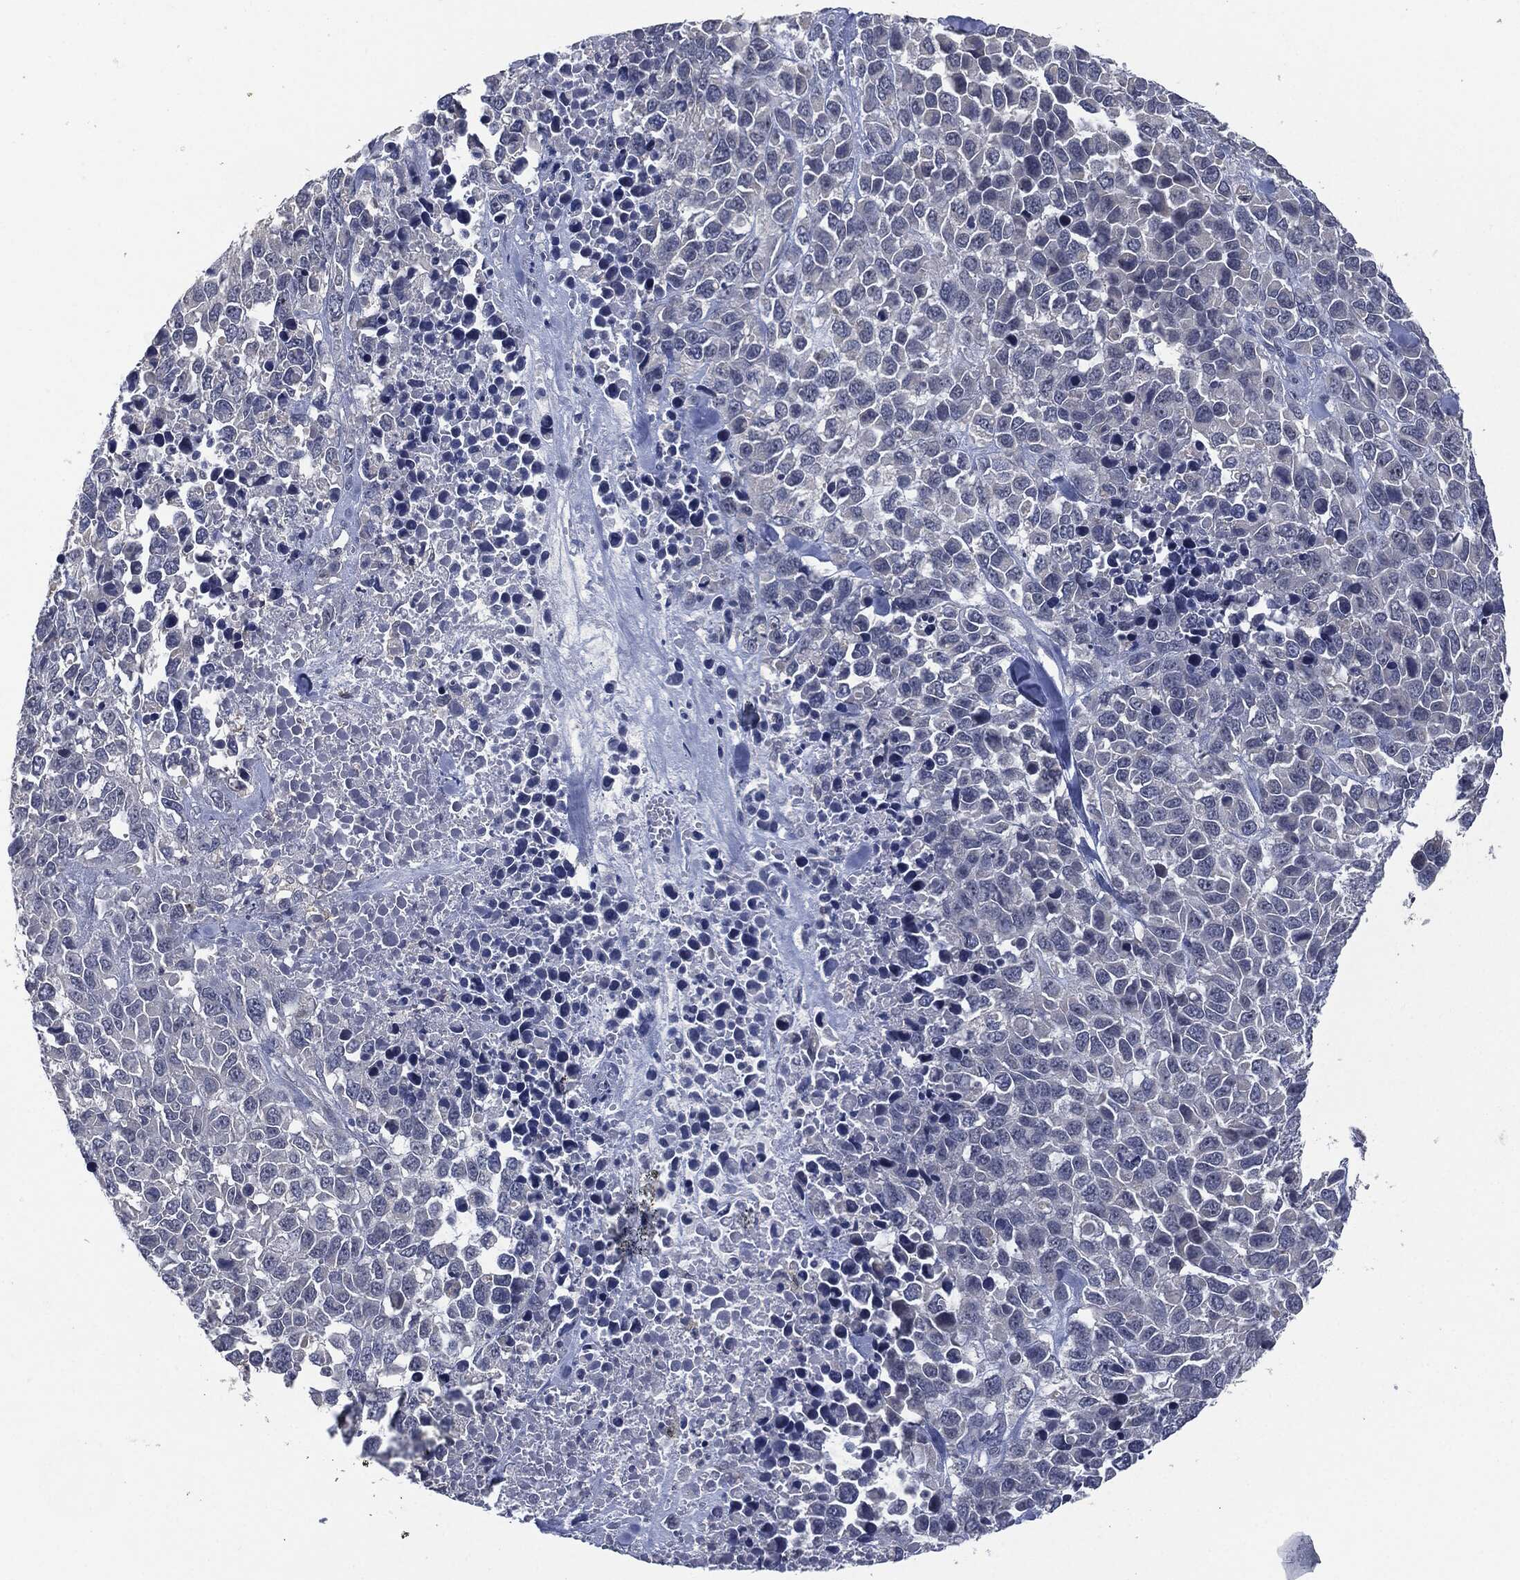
{"staining": {"intensity": "negative", "quantity": "none", "location": "none"}, "tissue": "melanoma", "cell_type": "Tumor cells", "image_type": "cancer", "snomed": [{"axis": "morphology", "description": "Malignant melanoma, Metastatic site"}, {"axis": "topography", "description": "Skin"}], "caption": "The photomicrograph reveals no staining of tumor cells in melanoma.", "gene": "IL1RN", "patient": {"sex": "male", "age": 84}}